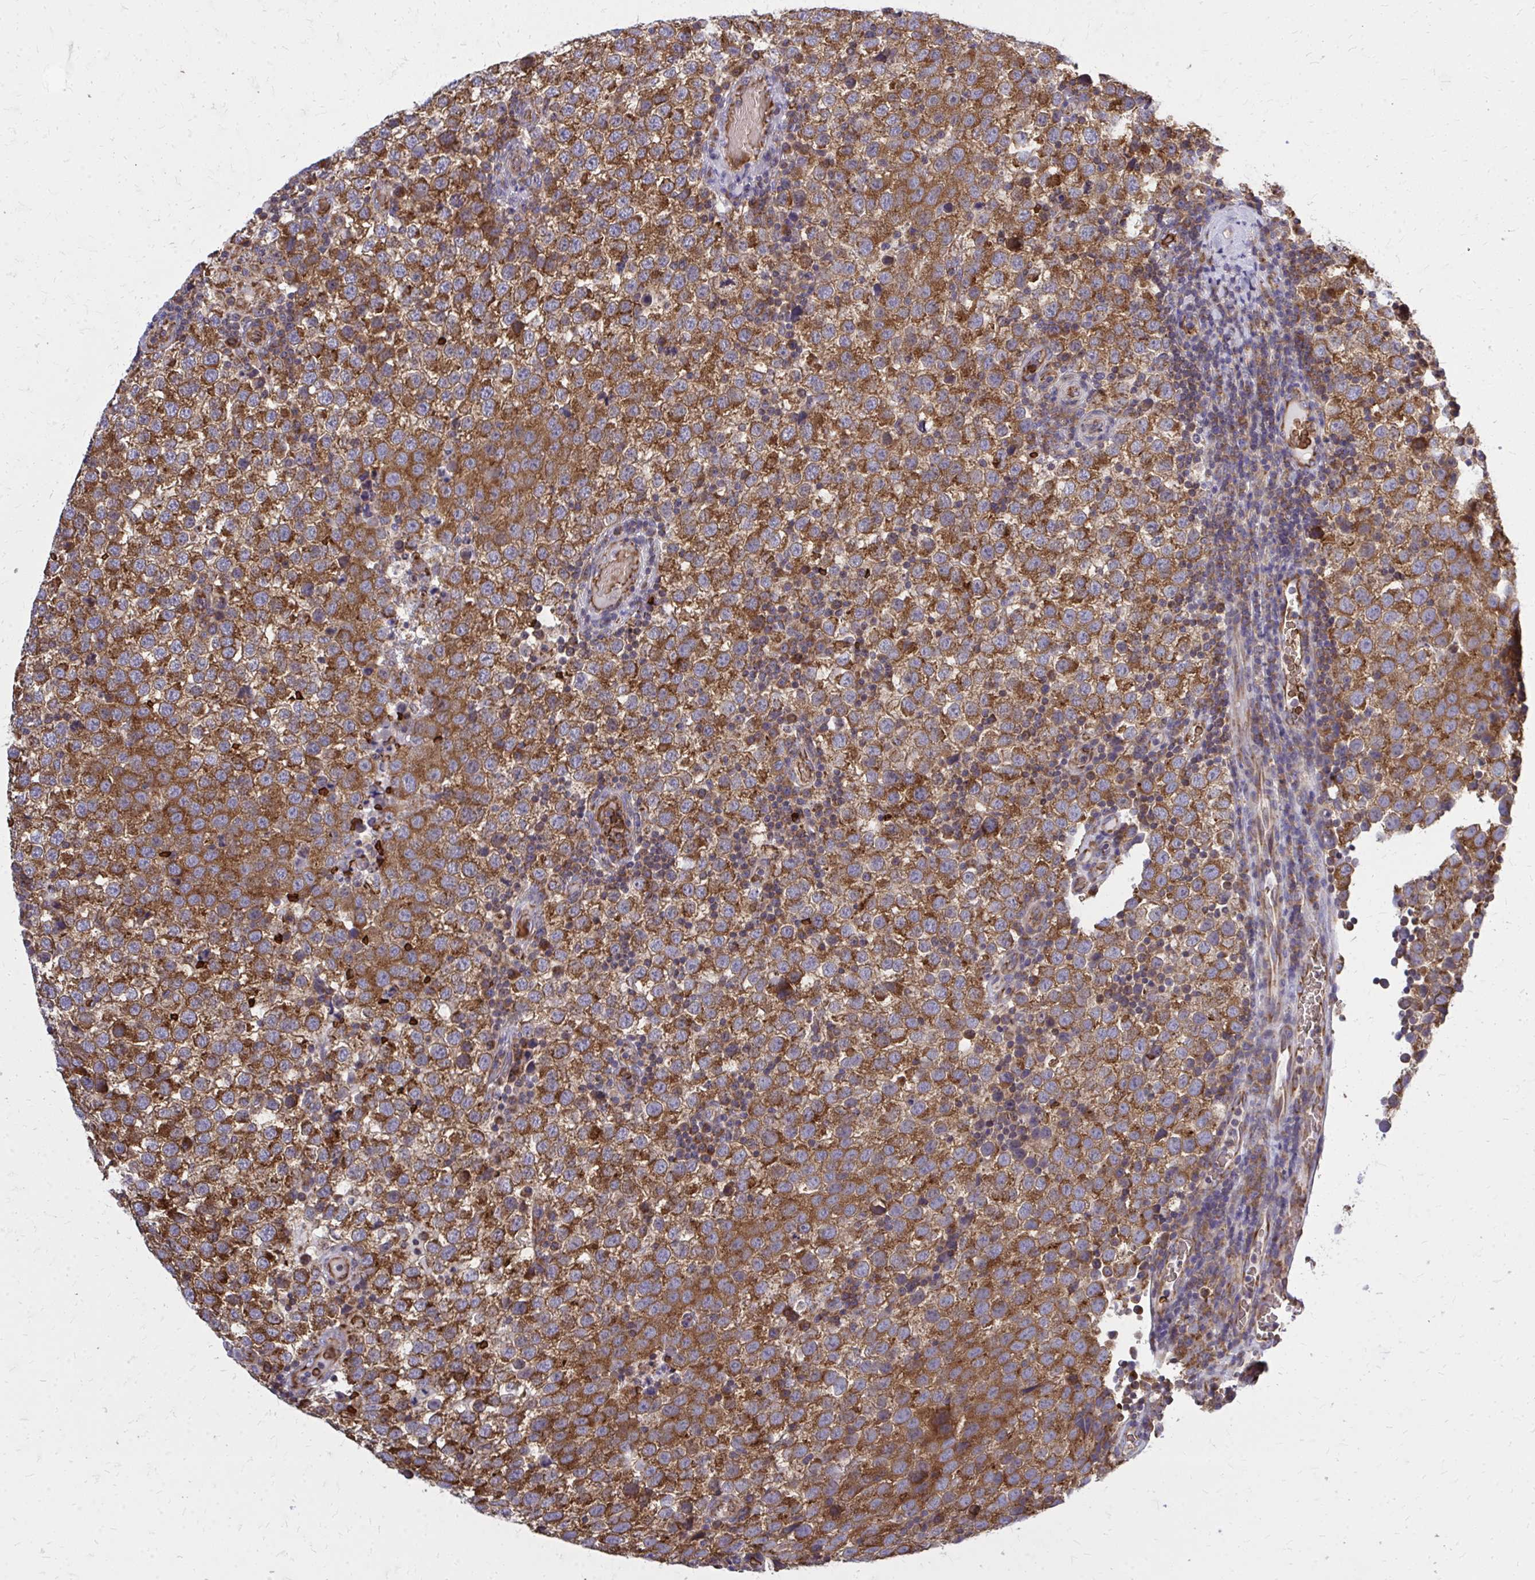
{"staining": {"intensity": "strong", "quantity": ">75%", "location": "cytoplasmic/membranous"}, "tissue": "testis cancer", "cell_type": "Tumor cells", "image_type": "cancer", "snomed": [{"axis": "morphology", "description": "Seminoma, NOS"}, {"axis": "topography", "description": "Testis"}], "caption": "Strong cytoplasmic/membranous staining for a protein is seen in approximately >75% of tumor cells of testis cancer using immunohistochemistry.", "gene": "PDK4", "patient": {"sex": "male", "age": 34}}